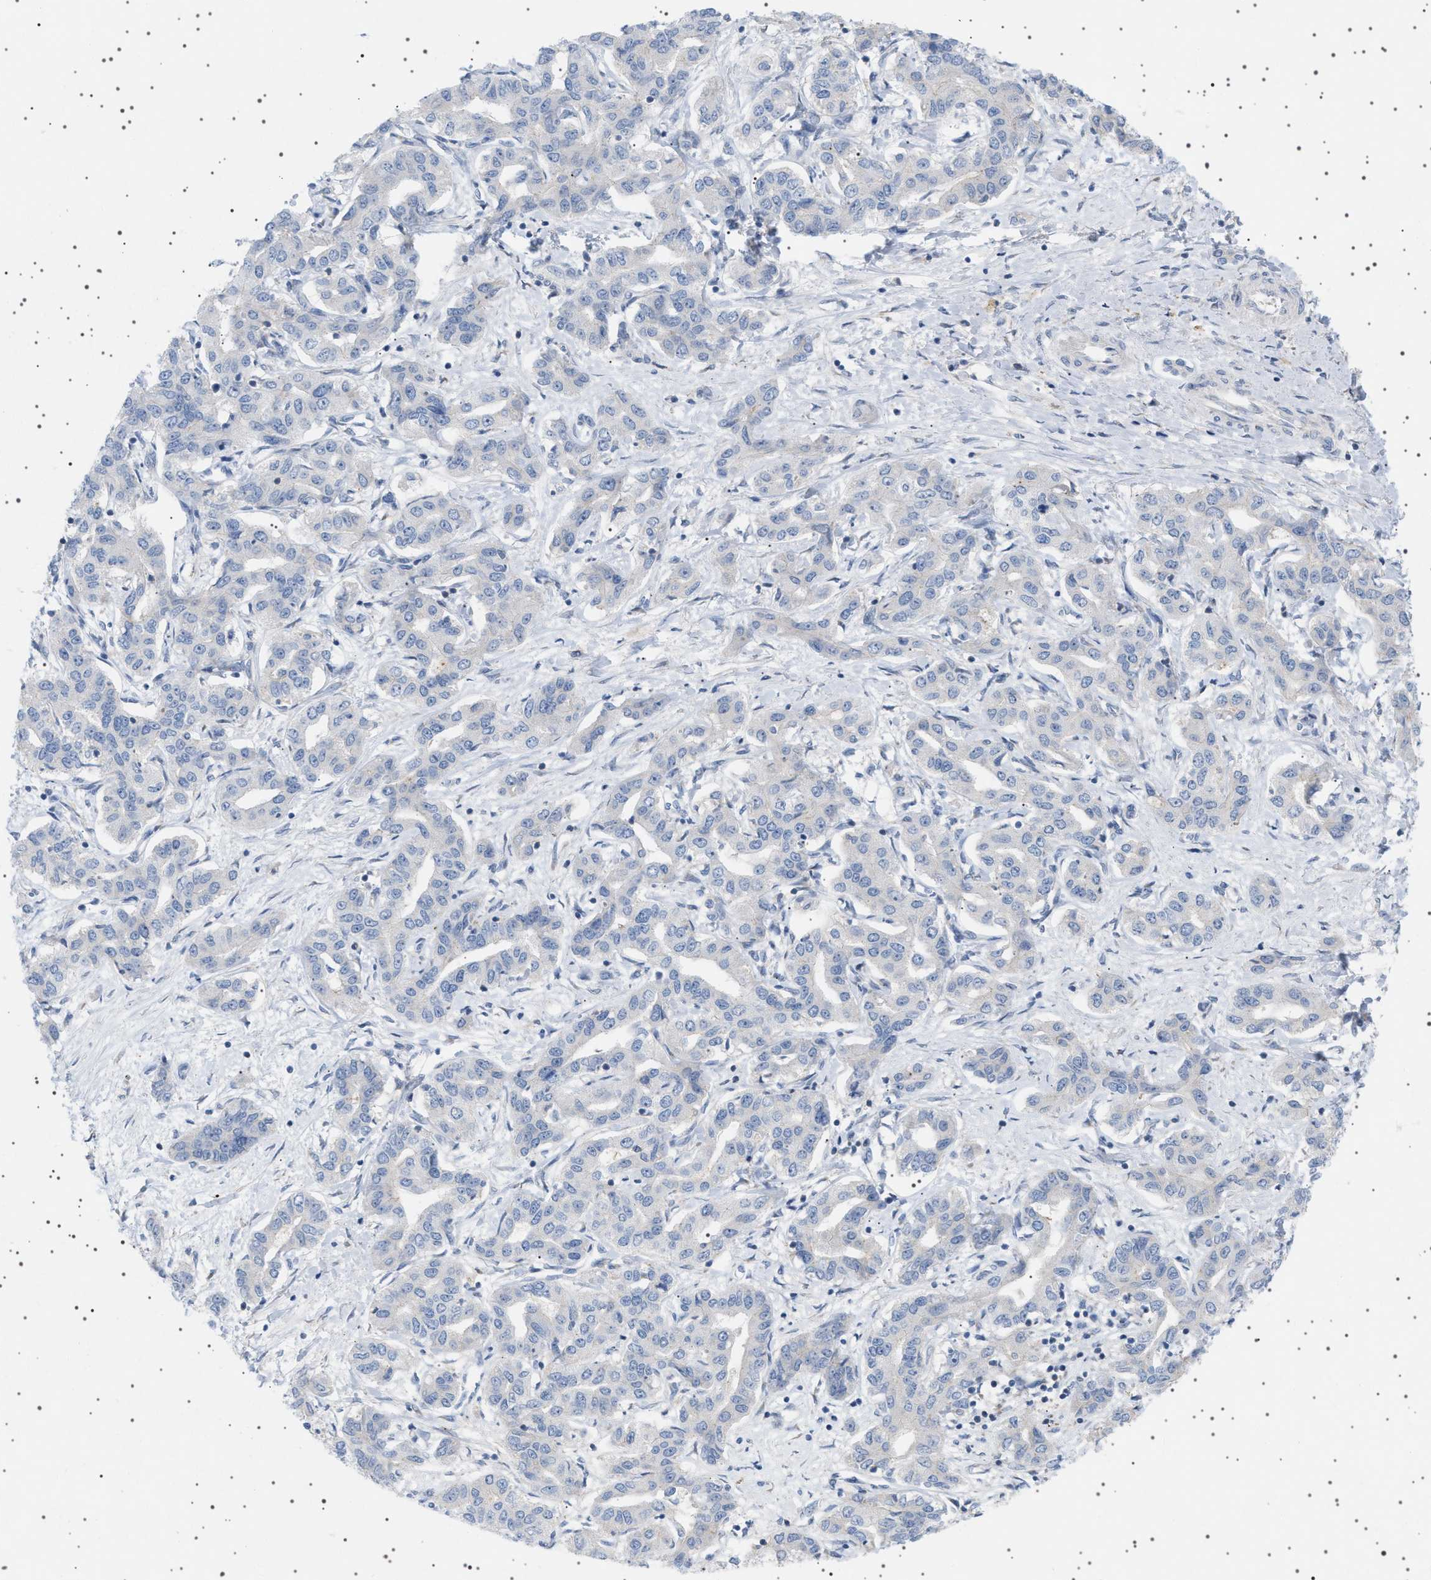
{"staining": {"intensity": "negative", "quantity": "none", "location": "none"}, "tissue": "liver cancer", "cell_type": "Tumor cells", "image_type": "cancer", "snomed": [{"axis": "morphology", "description": "Cholangiocarcinoma"}, {"axis": "topography", "description": "Liver"}], "caption": "Tumor cells show no significant positivity in liver cancer.", "gene": "ADCY10", "patient": {"sex": "male", "age": 59}}